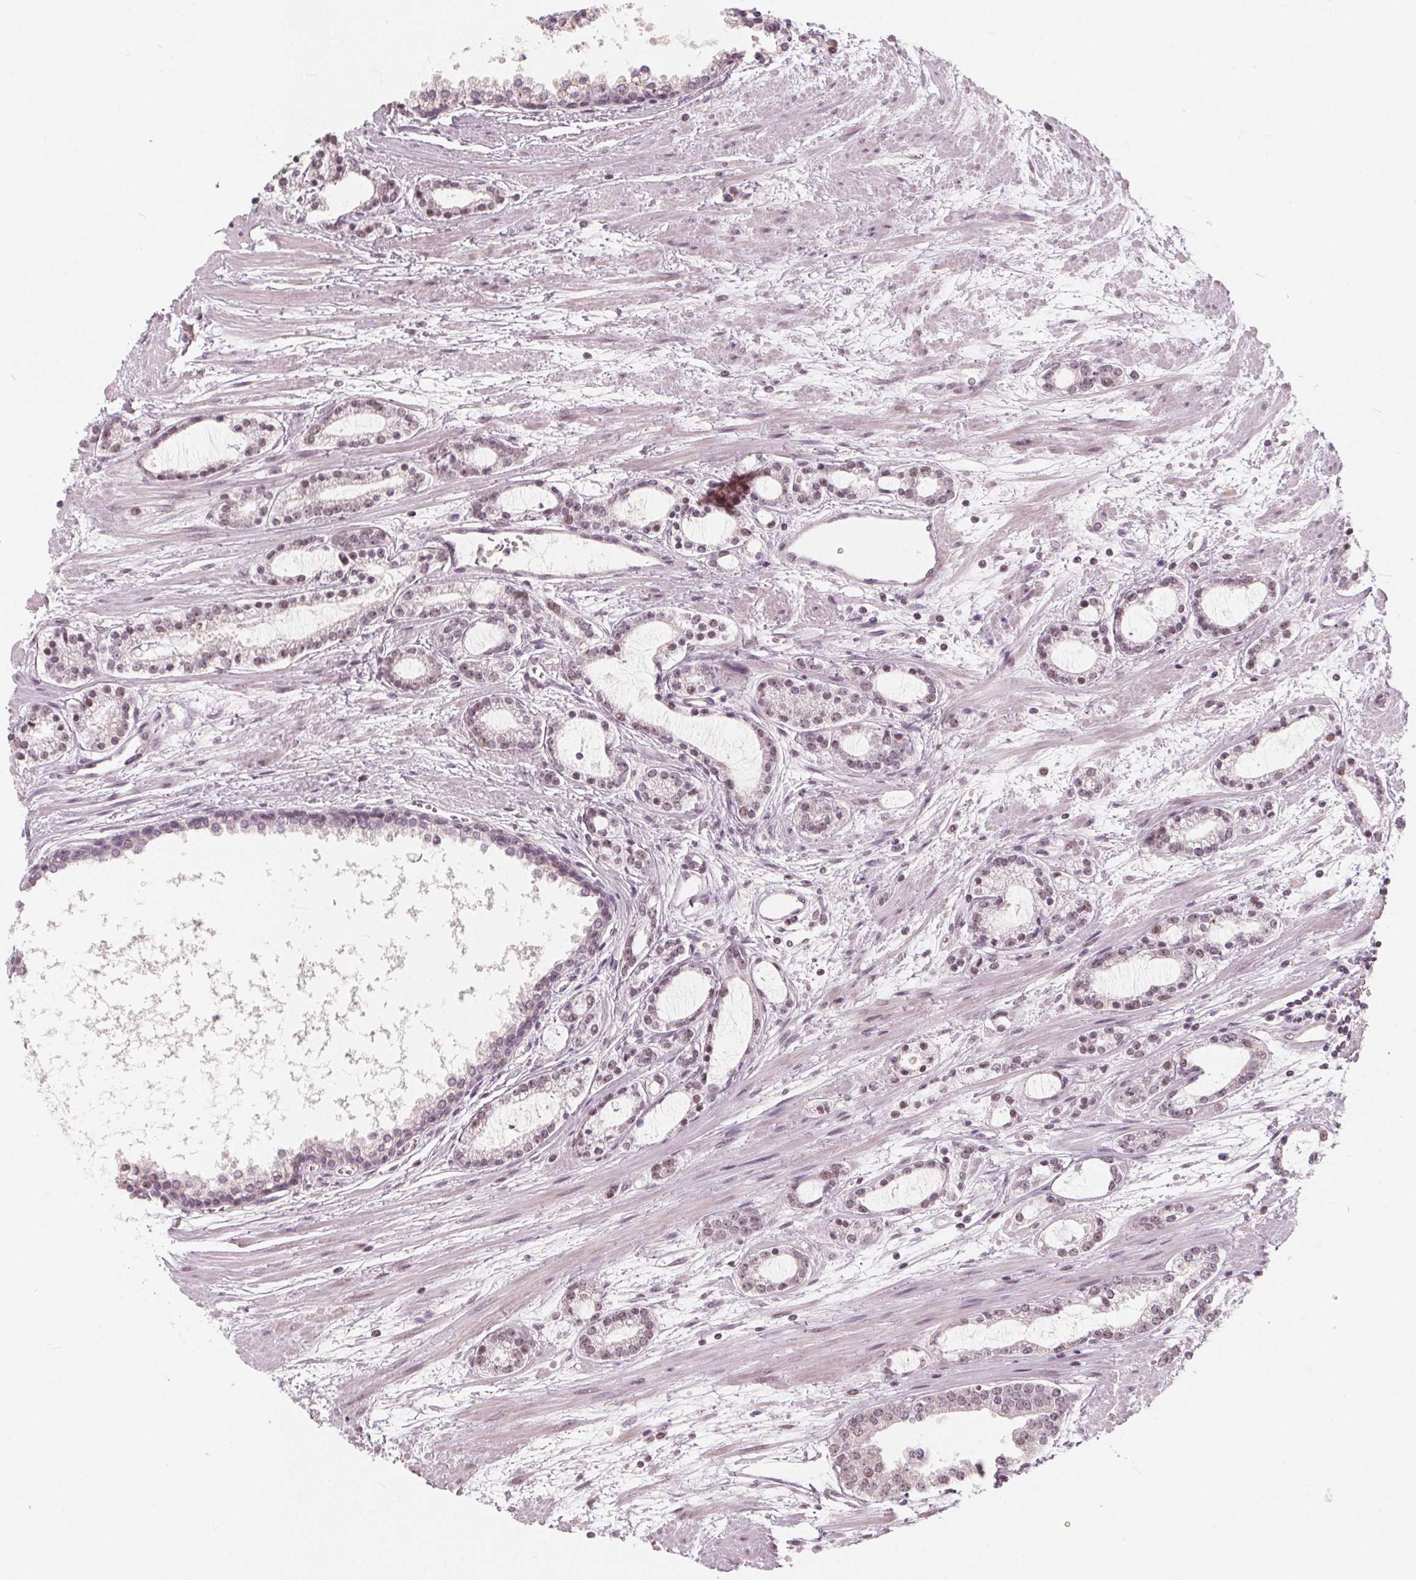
{"staining": {"intensity": "weak", "quantity": ">75%", "location": "nuclear"}, "tissue": "prostate cancer", "cell_type": "Tumor cells", "image_type": "cancer", "snomed": [{"axis": "morphology", "description": "Adenocarcinoma, Medium grade"}, {"axis": "topography", "description": "Prostate"}], "caption": "Medium-grade adenocarcinoma (prostate) stained for a protein exhibits weak nuclear positivity in tumor cells.", "gene": "NUP210L", "patient": {"sex": "male", "age": 57}}